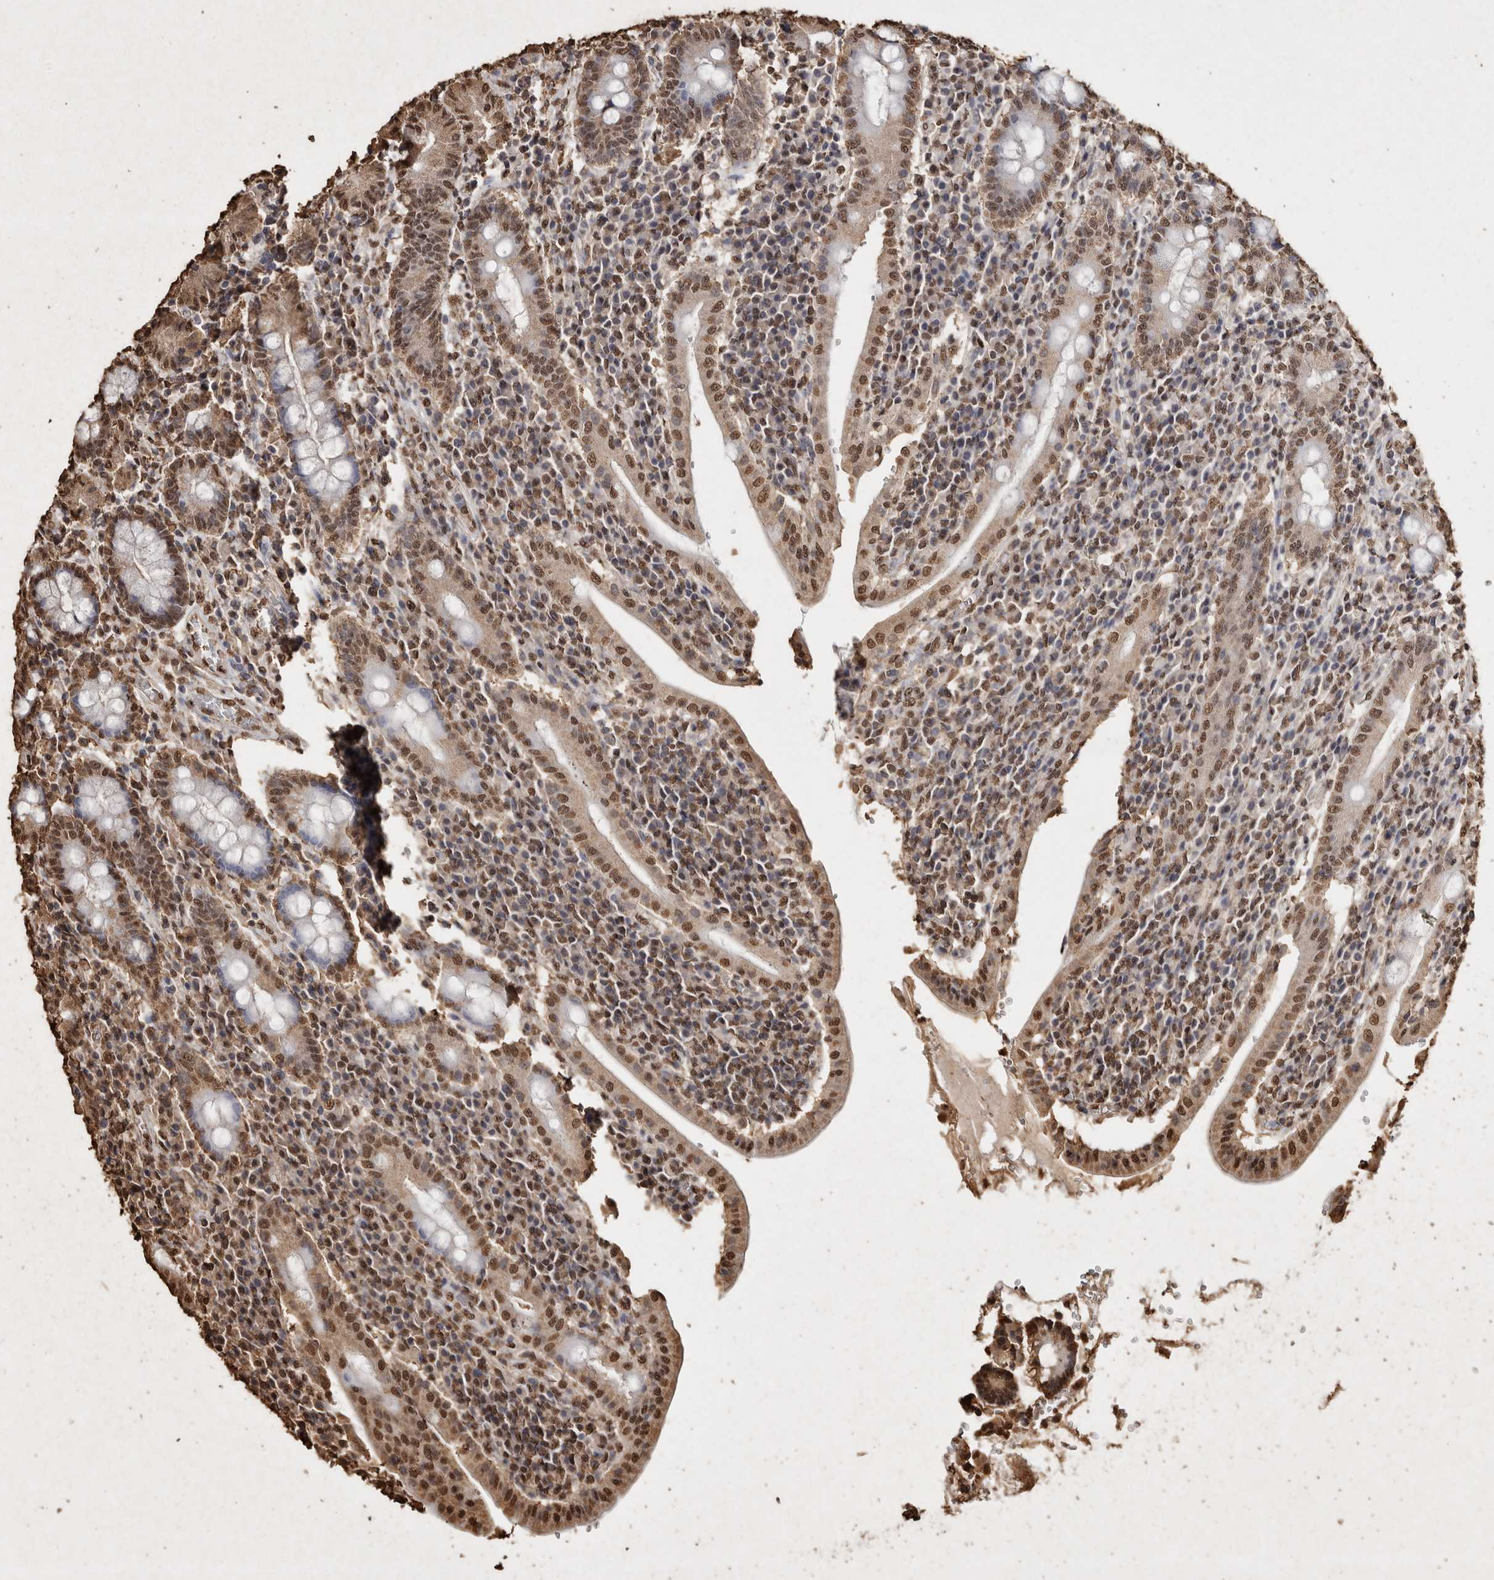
{"staining": {"intensity": "moderate", "quantity": ">75%", "location": "nuclear"}, "tissue": "duodenum", "cell_type": "Glandular cells", "image_type": "normal", "snomed": [{"axis": "morphology", "description": "Normal tissue, NOS"}, {"axis": "morphology", "description": "Adenocarcinoma, NOS"}, {"axis": "topography", "description": "Pancreas"}, {"axis": "topography", "description": "Duodenum"}], "caption": "Immunohistochemistry image of normal duodenum stained for a protein (brown), which demonstrates medium levels of moderate nuclear staining in approximately >75% of glandular cells.", "gene": "FSTL3", "patient": {"sex": "male", "age": 50}}